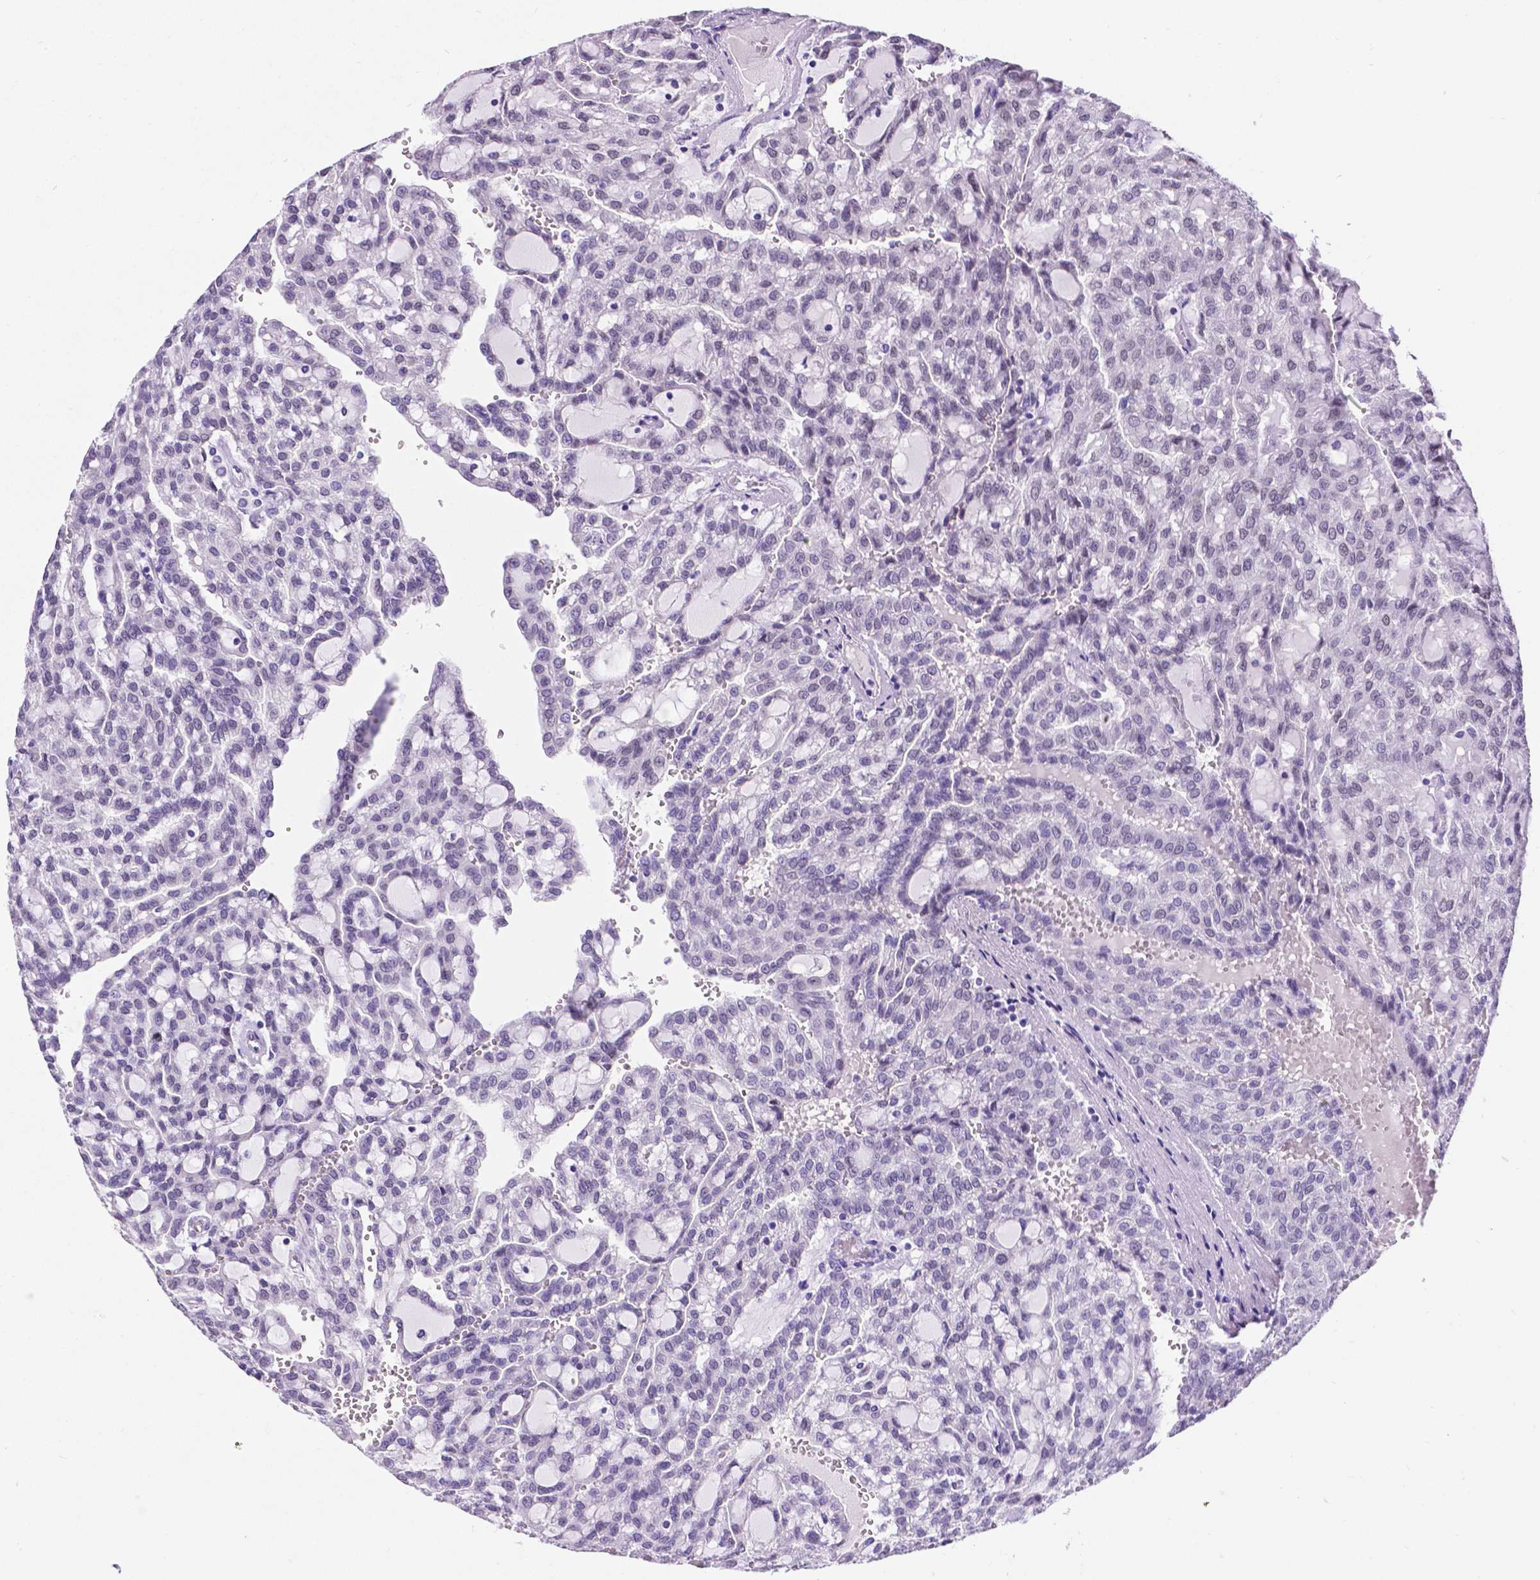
{"staining": {"intensity": "negative", "quantity": "none", "location": "none"}, "tissue": "renal cancer", "cell_type": "Tumor cells", "image_type": "cancer", "snomed": [{"axis": "morphology", "description": "Adenocarcinoma, NOS"}, {"axis": "topography", "description": "Kidney"}], "caption": "Renal cancer stained for a protein using immunohistochemistry (IHC) shows no expression tumor cells.", "gene": "SATB2", "patient": {"sex": "male", "age": 63}}